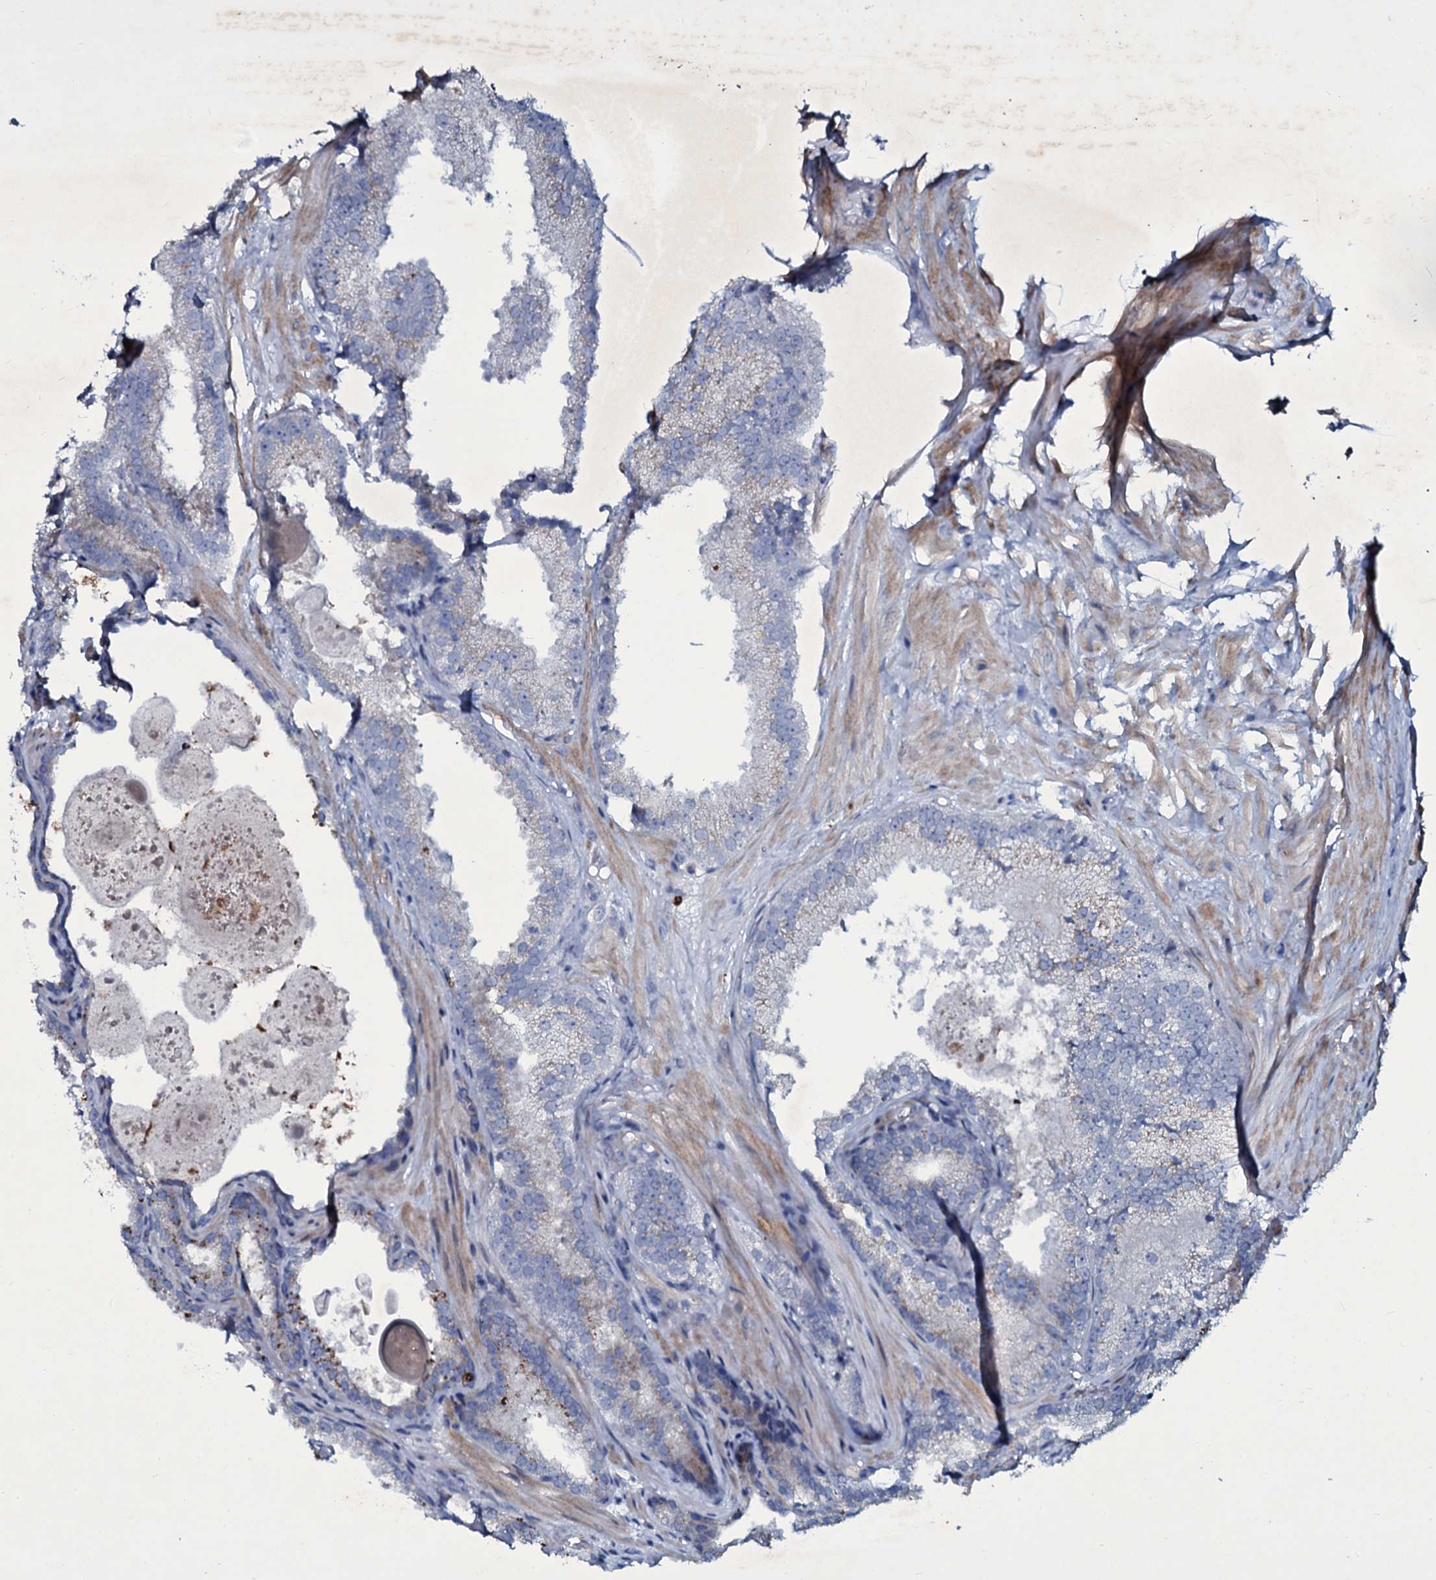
{"staining": {"intensity": "negative", "quantity": "none", "location": "none"}, "tissue": "prostate cancer", "cell_type": "Tumor cells", "image_type": "cancer", "snomed": [{"axis": "morphology", "description": "Adenocarcinoma, High grade"}, {"axis": "topography", "description": "Prostate"}], "caption": "A photomicrograph of human high-grade adenocarcinoma (prostate) is negative for staining in tumor cells. (DAB (3,3'-diaminobenzidine) immunohistochemistry (IHC) visualized using brightfield microscopy, high magnification).", "gene": "SELENOT", "patient": {"sex": "male", "age": 69}}